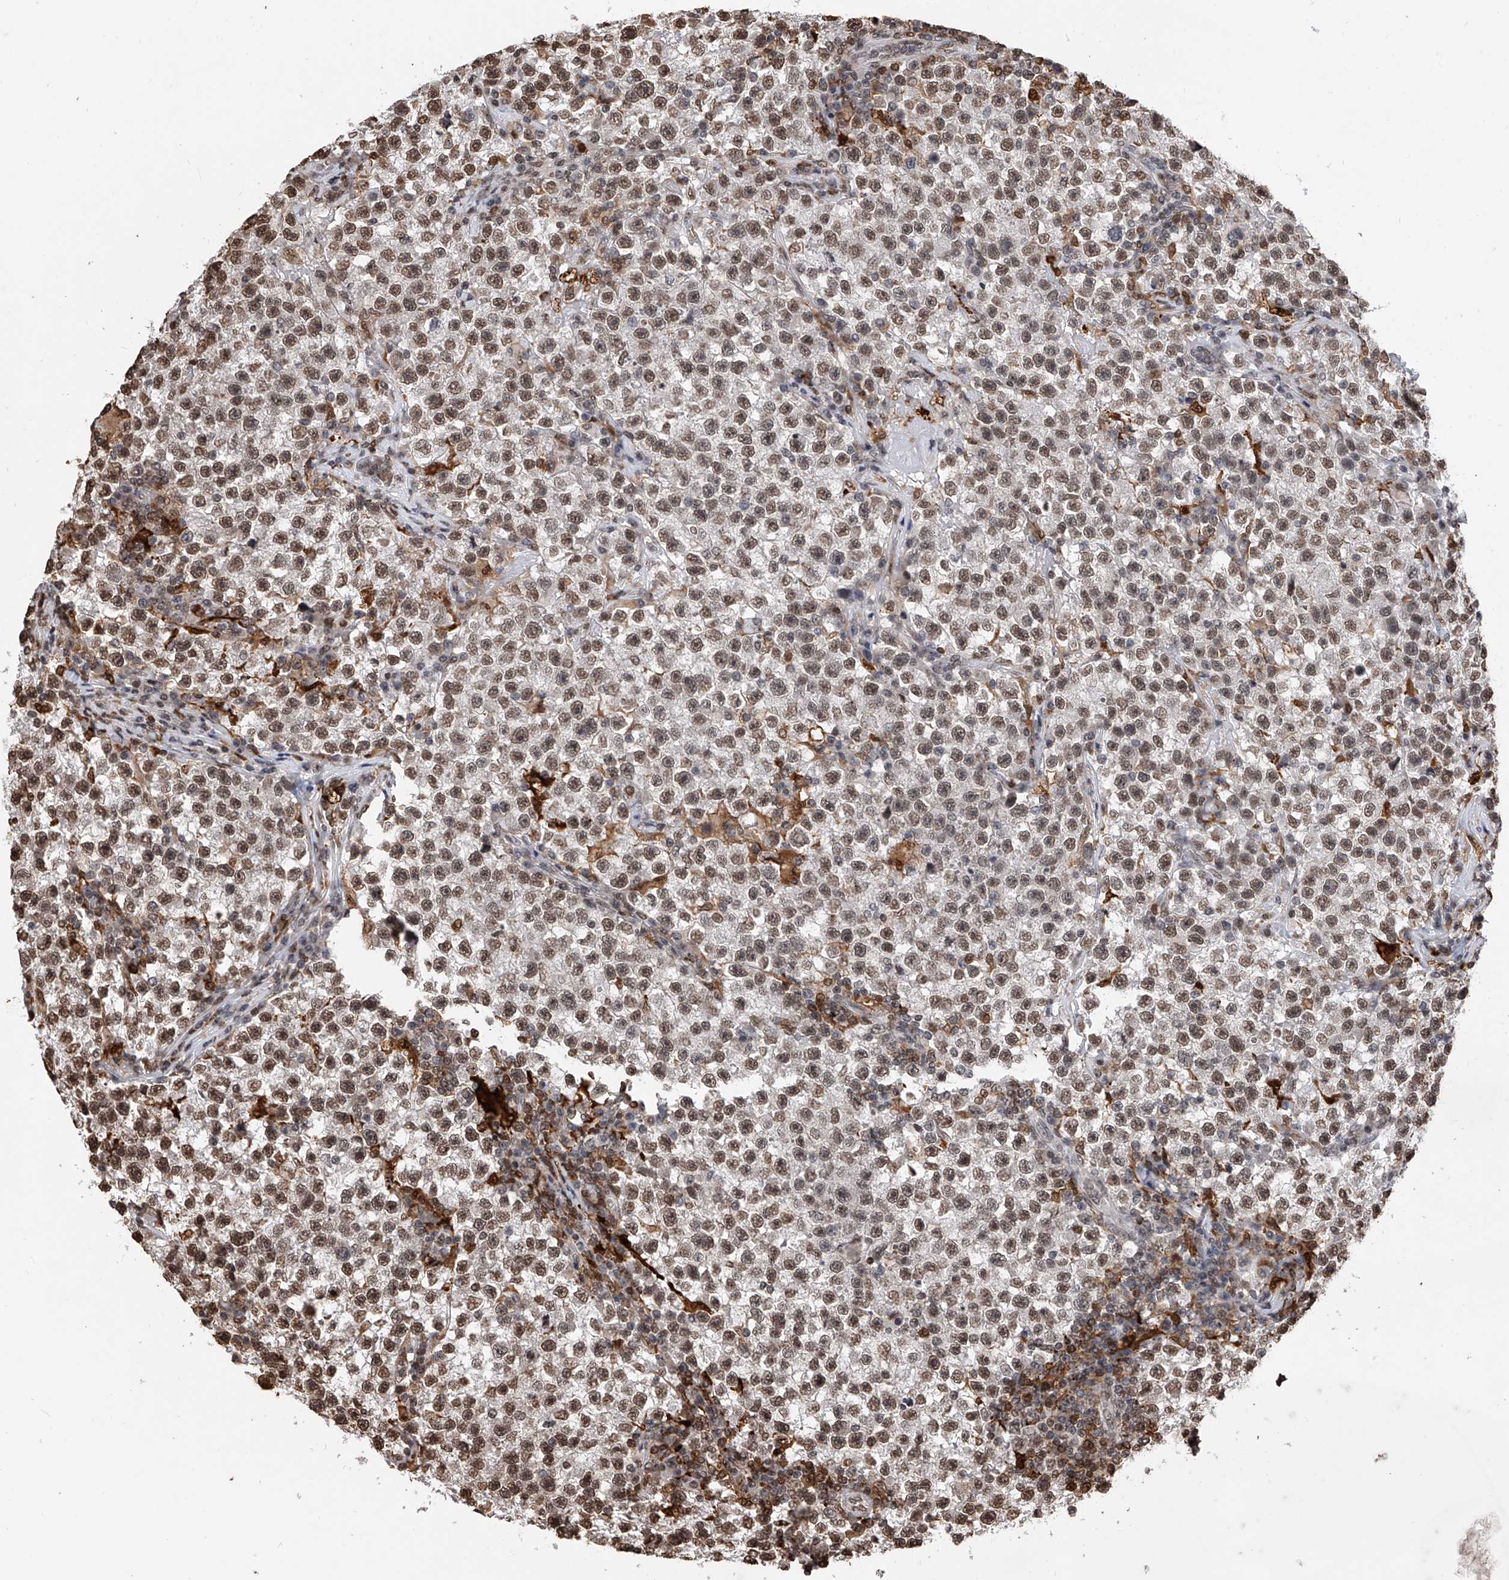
{"staining": {"intensity": "moderate", "quantity": ">75%", "location": "nuclear"}, "tissue": "testis cancer", "cell_type": "Tumor cells", "image_type": "cancer", "snomed": [{"axis": "morphology", "description": "Seminoma, NOS"}, {"axis": "topography", "description": "Testis"}], "caption": "IHC (DAB) staining of testis seminoma demonstrates moderate nuclear protein staining in approximately >75% of tumor cells.", "gene": "CFAP410", "patient": {"sex": "male", "age": 22}}